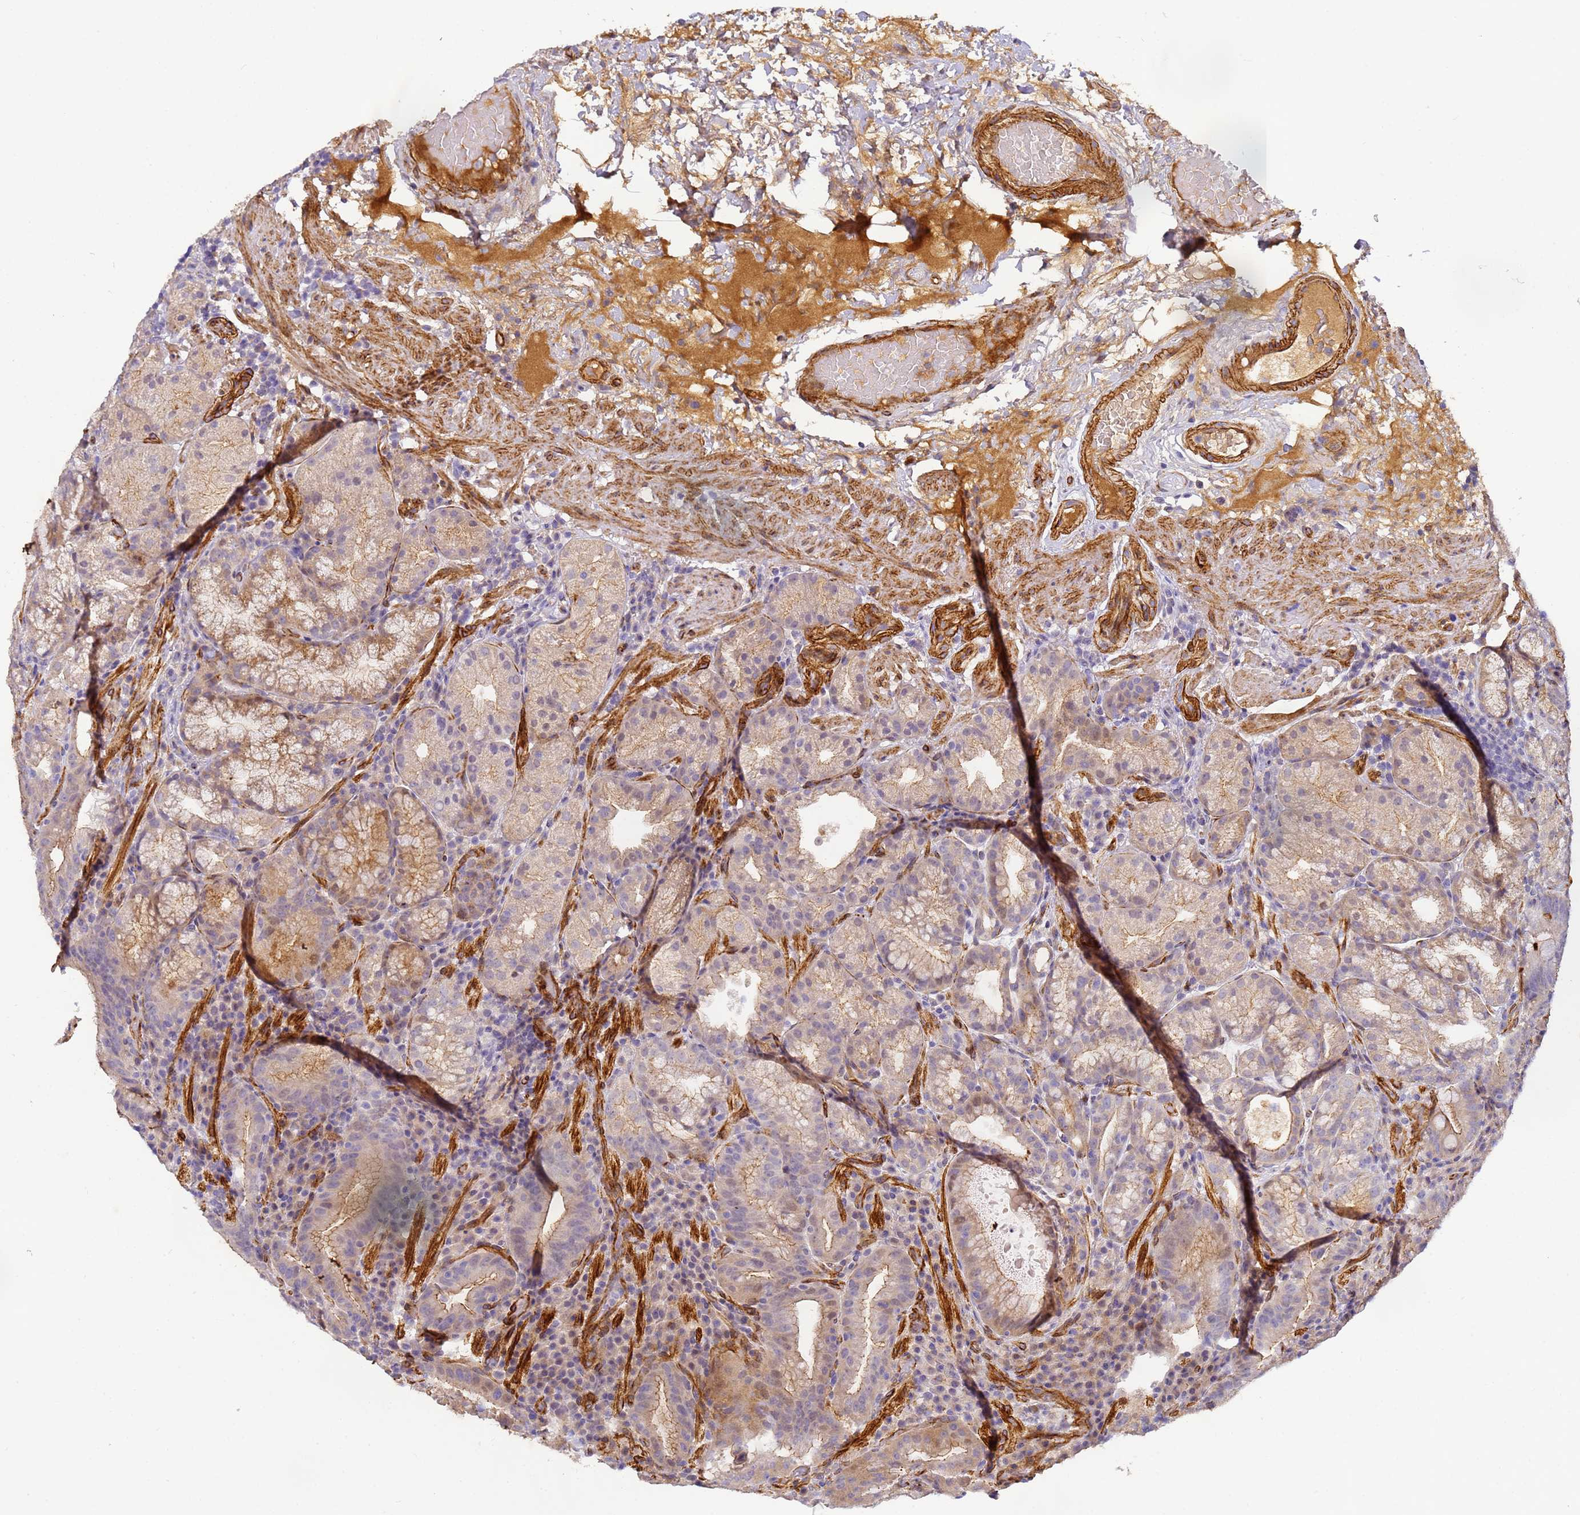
{"staining": {"intensity": "moderate", "quantity": "25%-75%", "location": "cytoplasmic/membranous"}, "tissue": "stomach", "cell_type": "Glandular cells", "image_type": "normal", "snomed": [{"axis": "morphology", "description": "Normal tissue, NOS"}, {"axis": "morphology", "description": "Inflammation, NOS"}, {"axis": "topography", "description": "Stomach"}], "caption": "Stomach stained with immunohistochemistry (IHC) displays moderate cytoplasmic/membranous positivity in approximately 25%-75% of glandular cells. (brown staining indicates protein expression, while blue staining denotes nuclei).", "gene": "CFHR1", "patient": {"sex": "male", "age": 79}}